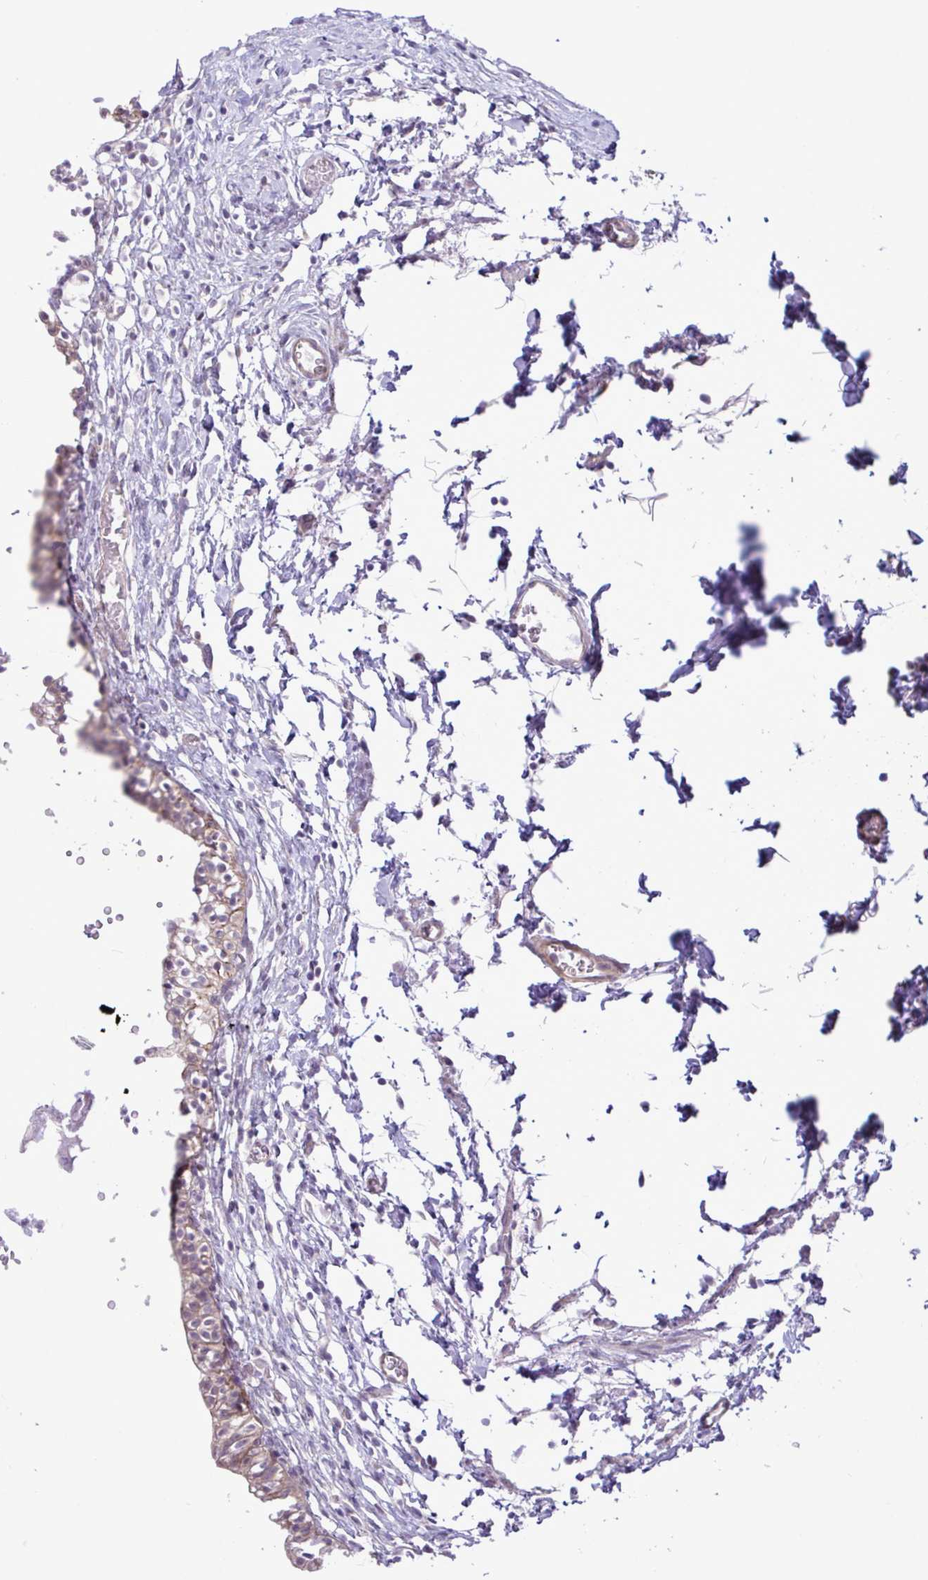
{"staining": {"intensity": "weak", "quantity": "25%-75%", "location": "cytoplasmic/membranous"}, "tissue": "urinary bladder", "cell_type": "Urothelial cells", "image_type": "normal", "snomed": [{"axis": "morphology", "description": "Normal tissue, NOS"}, {"axis": "topography", "description": "Urinary bladder"}, {"axis": "topography", "description": "Peripheral nerve tissue"}], "caption": "Urothelial cells demonstrate low levels of weak cytoplasmic/membranous expression in approximately 25%-75% of cells in normal urinary bladder.", "gene": "SYNPO2L", "patient": {"sex": "male", "age": 55}}